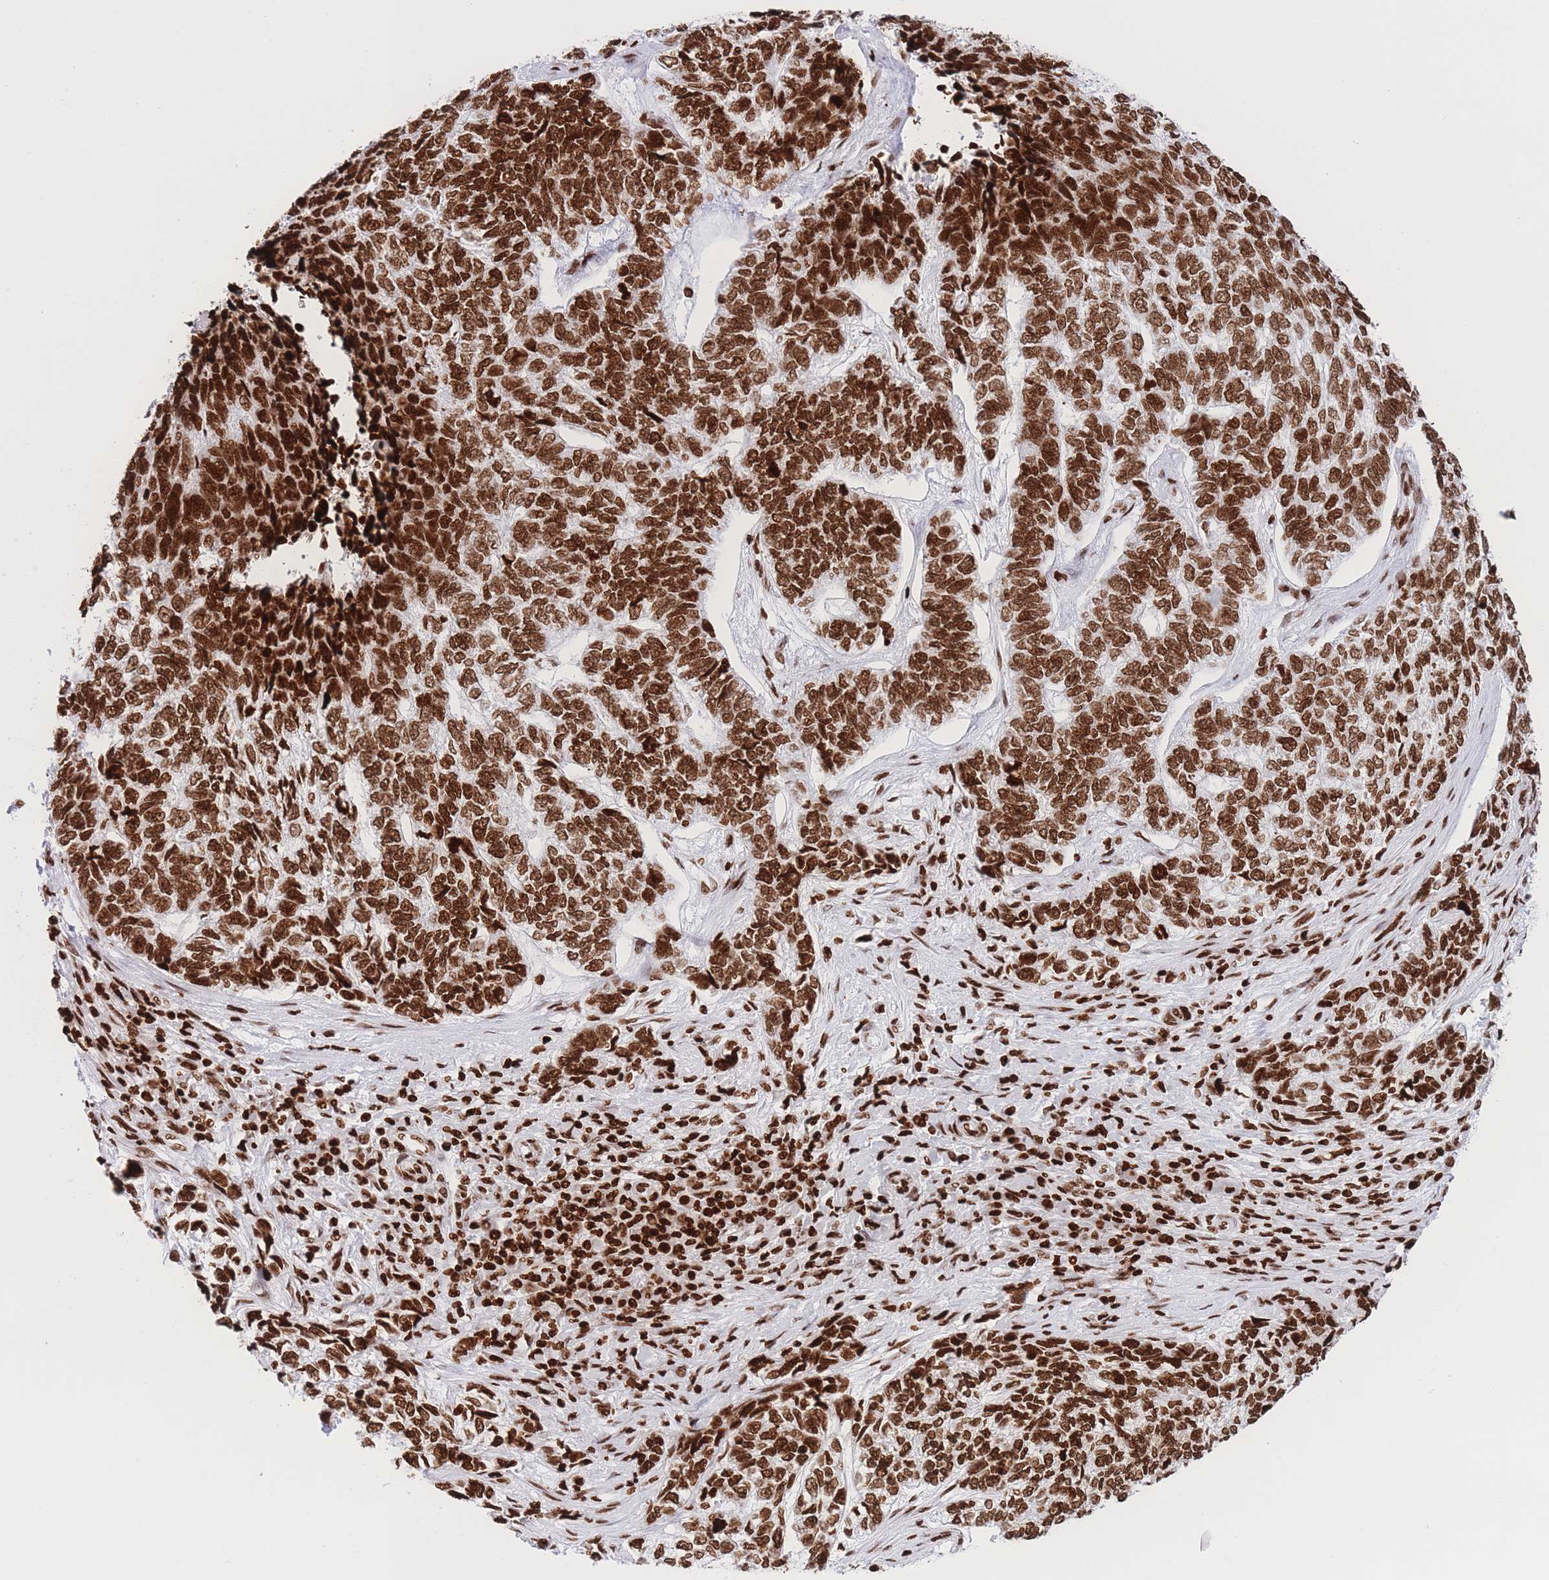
{"staining": {"intensity": "strong", "quantity": ">75%", "location": "nuclear"}, "tissue": "skin cancer", "cell_type": "Tumor cells", "image_type": "cancer", "snomed": [{"axis": "morphology", "description": "Basal cell carcinoma"}, {"axis": "topography", "description": "Skin"}], "caption": "This is a photomicrograph of immunohistochemistry (IHC) staining of skin basal cell carcinoma, which shows strong positivity in the nuclear of tumor cells.", "gene": "H2BC11", "patient": {"sex": "female", "age": 65}}